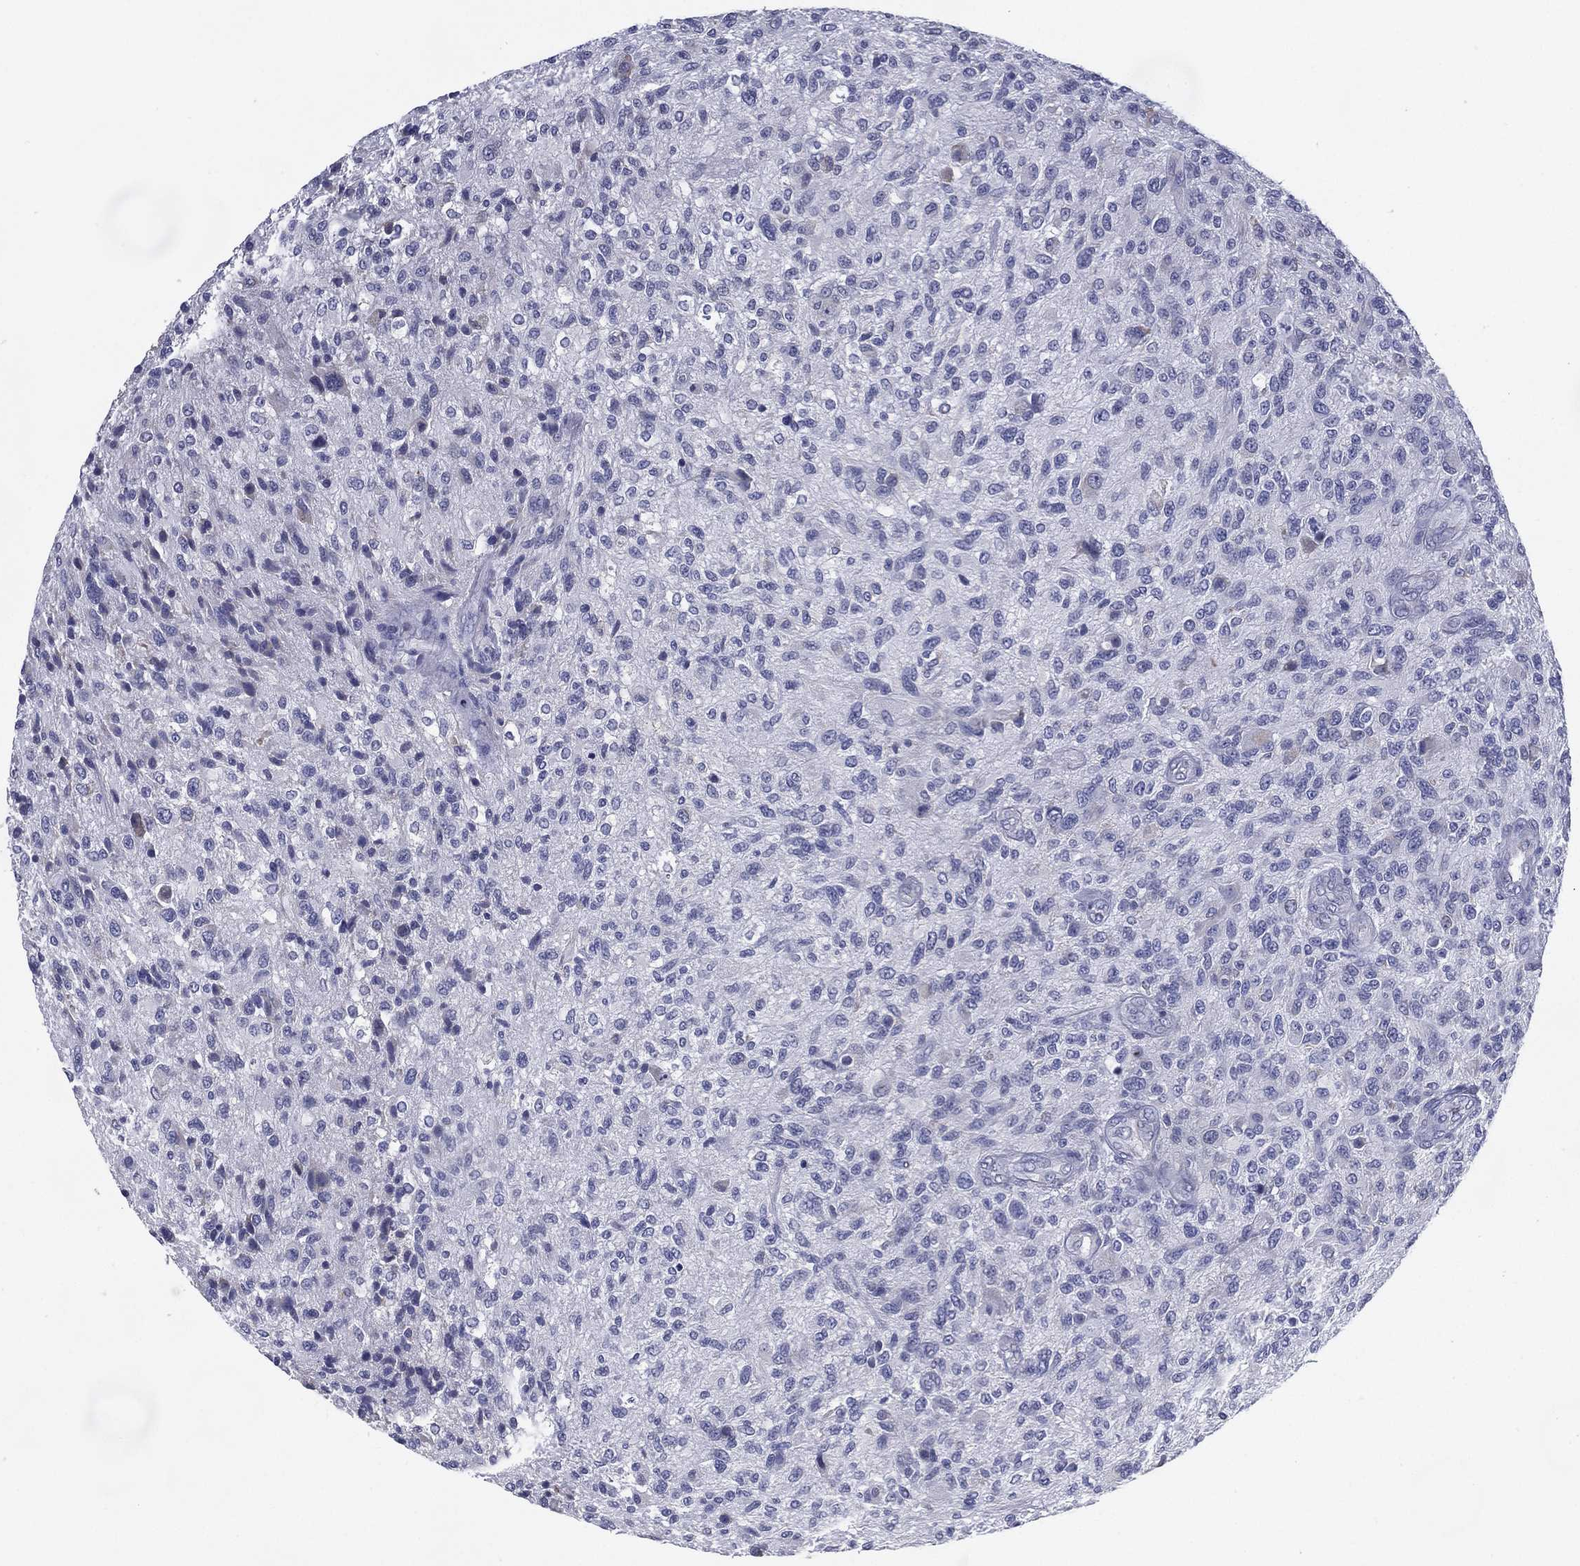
{"staining": {"intensity": "negative", "quantity": "none", "location": "none"}, "tissue": "glioma", "cell_type": "Tumor cells", "image_type": "cancer", "snomed": [{"axis": "morphology", "description": "Glioma, malignant, High grade"}, {"axis": "topography", "description": "Brain"}], "caption": "This is an immunohistochemistry micrograph of human glioma. There is no expression in tumor cells.", "gene": "C19orf18", "patient": {"sex": "male", "age": 47}}